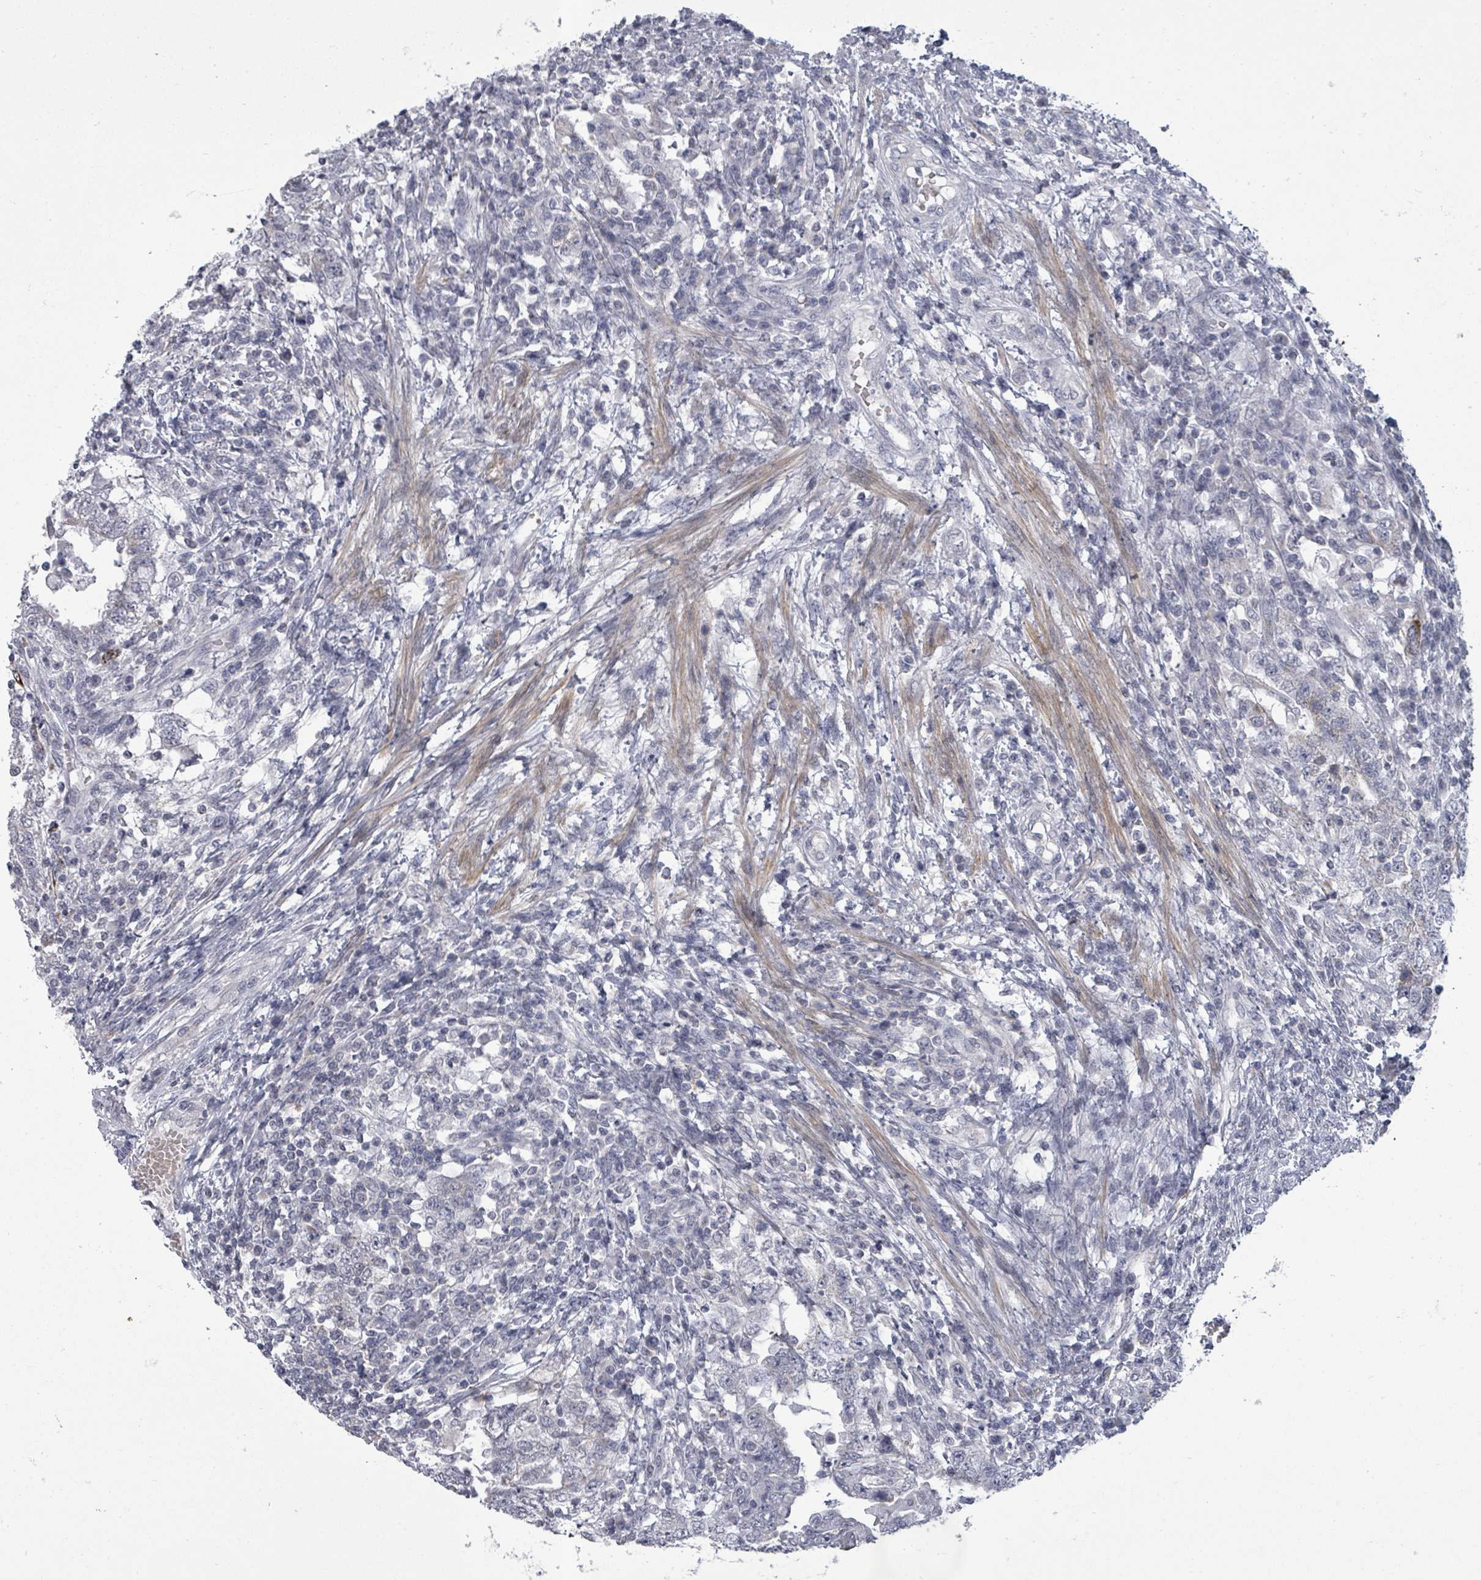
{"staining": {"intensity": "negative", "quantity": "none", "location": "none"}, "tissue": "testis cancer", "cell_type": "Tumor cells", "image_type": "cancer", "snomed": [{"axis": "morphology", "description": "Carcinoma, Embryonal, NOS"}, {"axis": "topography", "description": "Testis"}], "caption": "High power microscopy image of an immunohistochemistry micrograph of testis cancer (embryonal carcinoma), revealing no significant staining in tumor cells.", "gene": "PTPN20", "patient": {"sex": "male", "age": 26}}